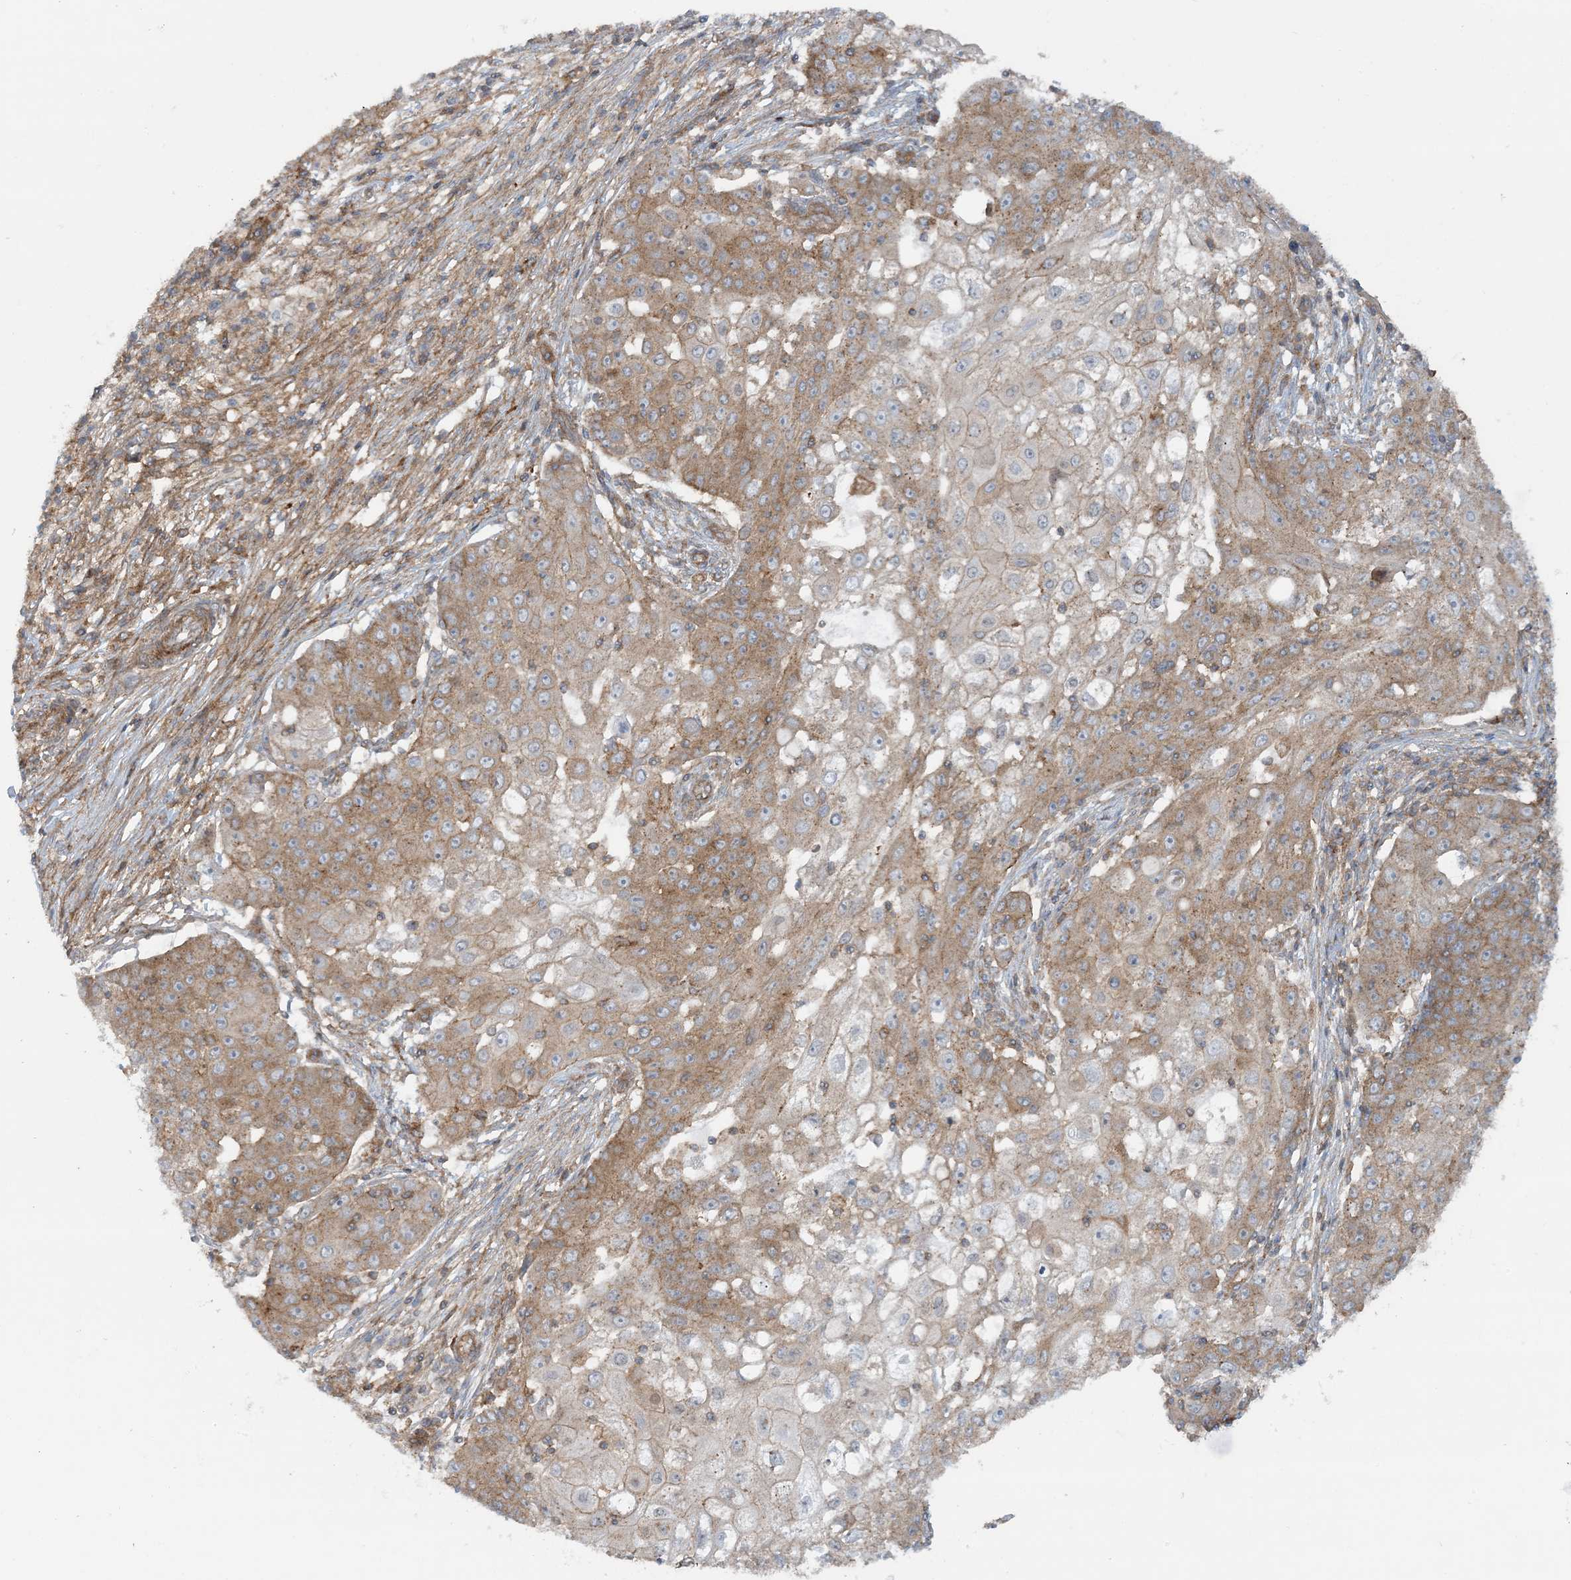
{"staining": {"intensity": "moderate", "quantity": "25%-75%", "location": "cytoplasmic/membranous"}, "tissue": "ovarian cancer", "cell_type": "Tumor cells", "image_type": "cancer", "snomed": [{"axis": "morphology", "description": "Carcinoma, endometroid"}, {"axis": "topography", "description": "Ovary"}], "caption": "Immunohistochemical staining of ovarian cancer shows moderate cytoplasmic/membranous protein staining in approximately 25%-75% of tumor cells.", "gene": "STAM2", "patient": {"sex": "female", "age": 42}}